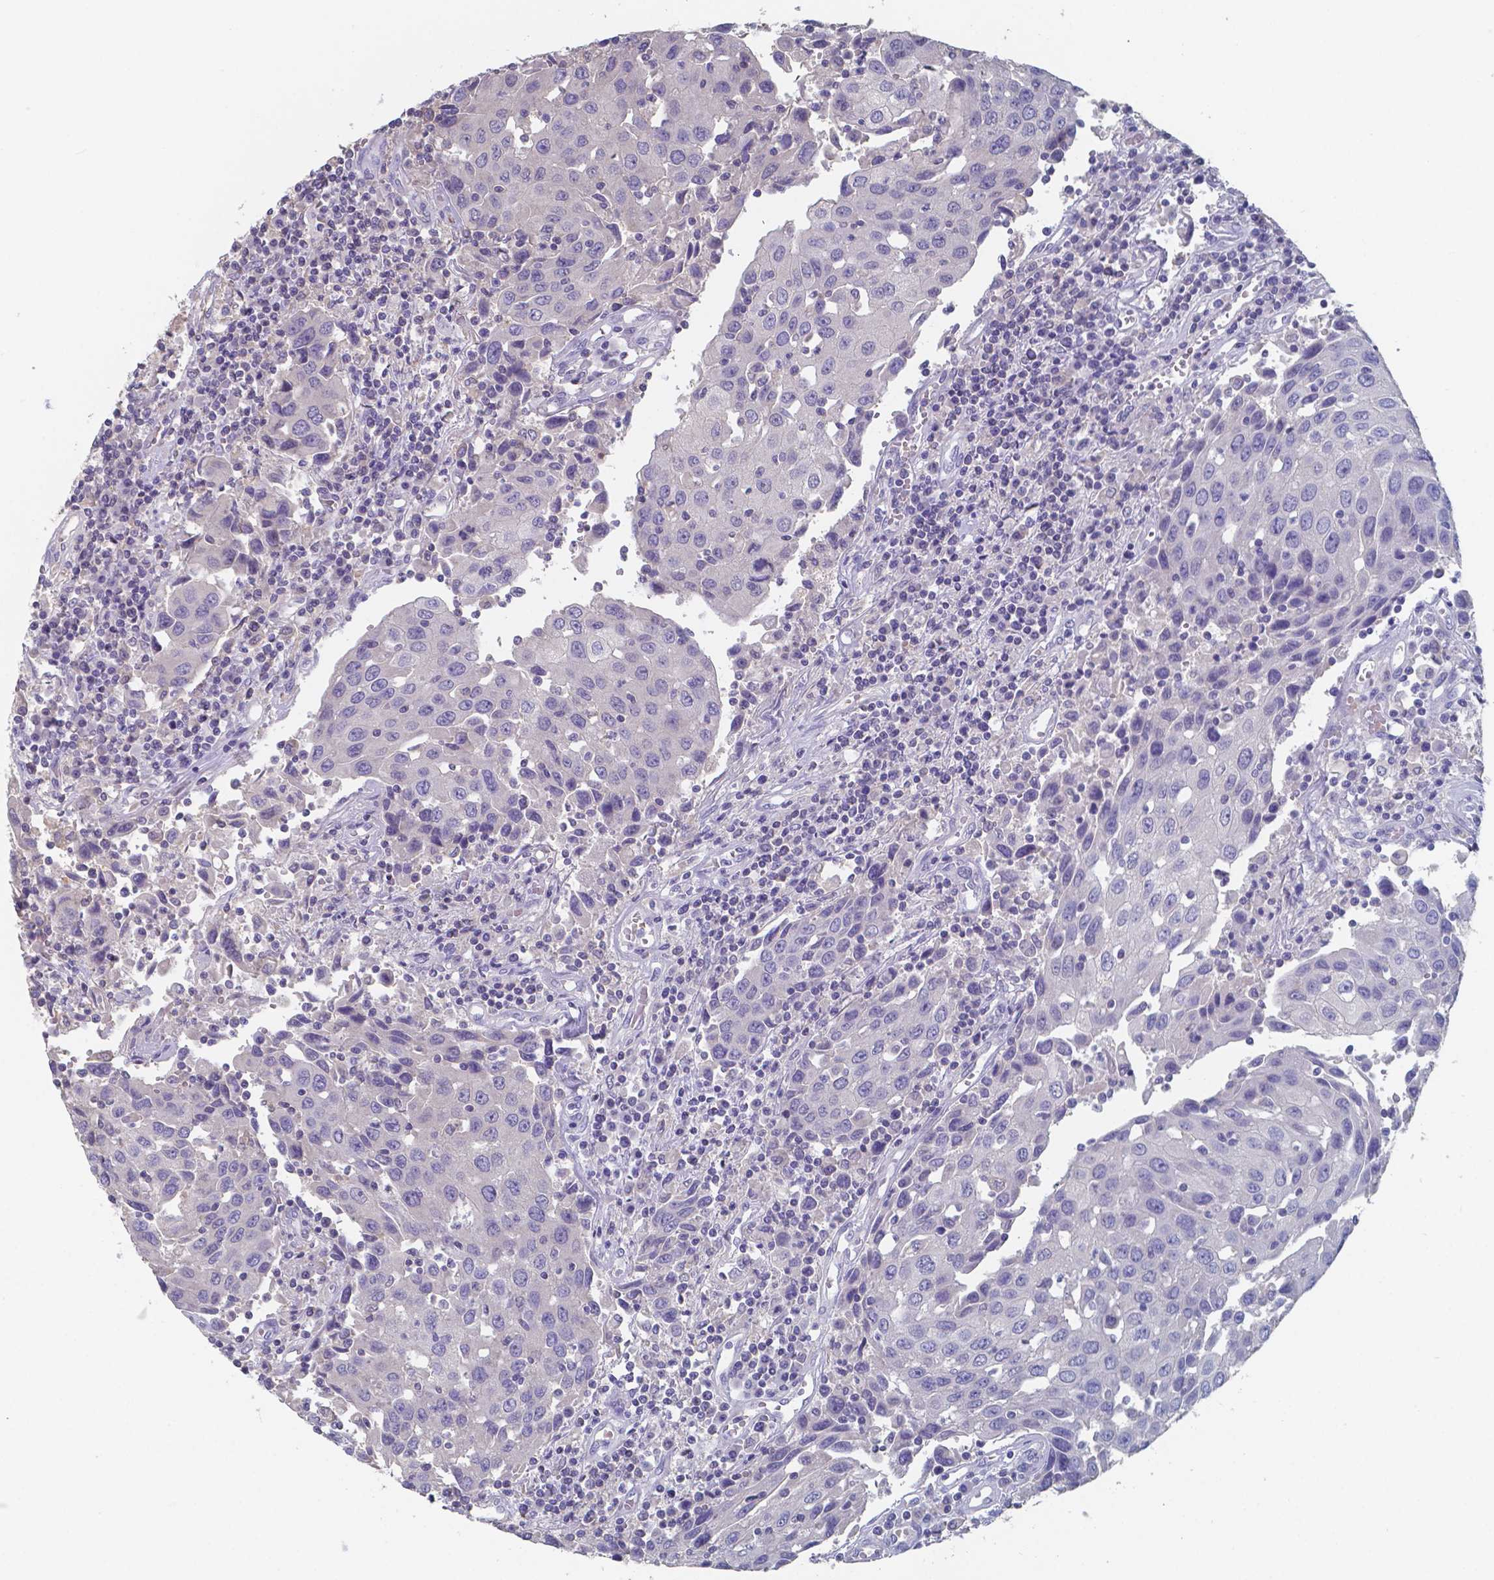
{"staining": {"intensity": "negative", "quantity": "none", "location": "none"}, "tissue": "urothelial cancer", "cell_type": "Tumor cells", "image_type": "cancer", "snomed": [{"axis": "morphology", "description": "Urothelial carcinoma, High grade"}, {"axis": "topography", "description": "Urinary bladder"}], "caption": "DAB immunohistochemical staining of high-grade urothelial carcinoma reveals no significant staining in tumor cells.", "gene": "BTBD17", "patient": {"sex": "female", "age": 85}}